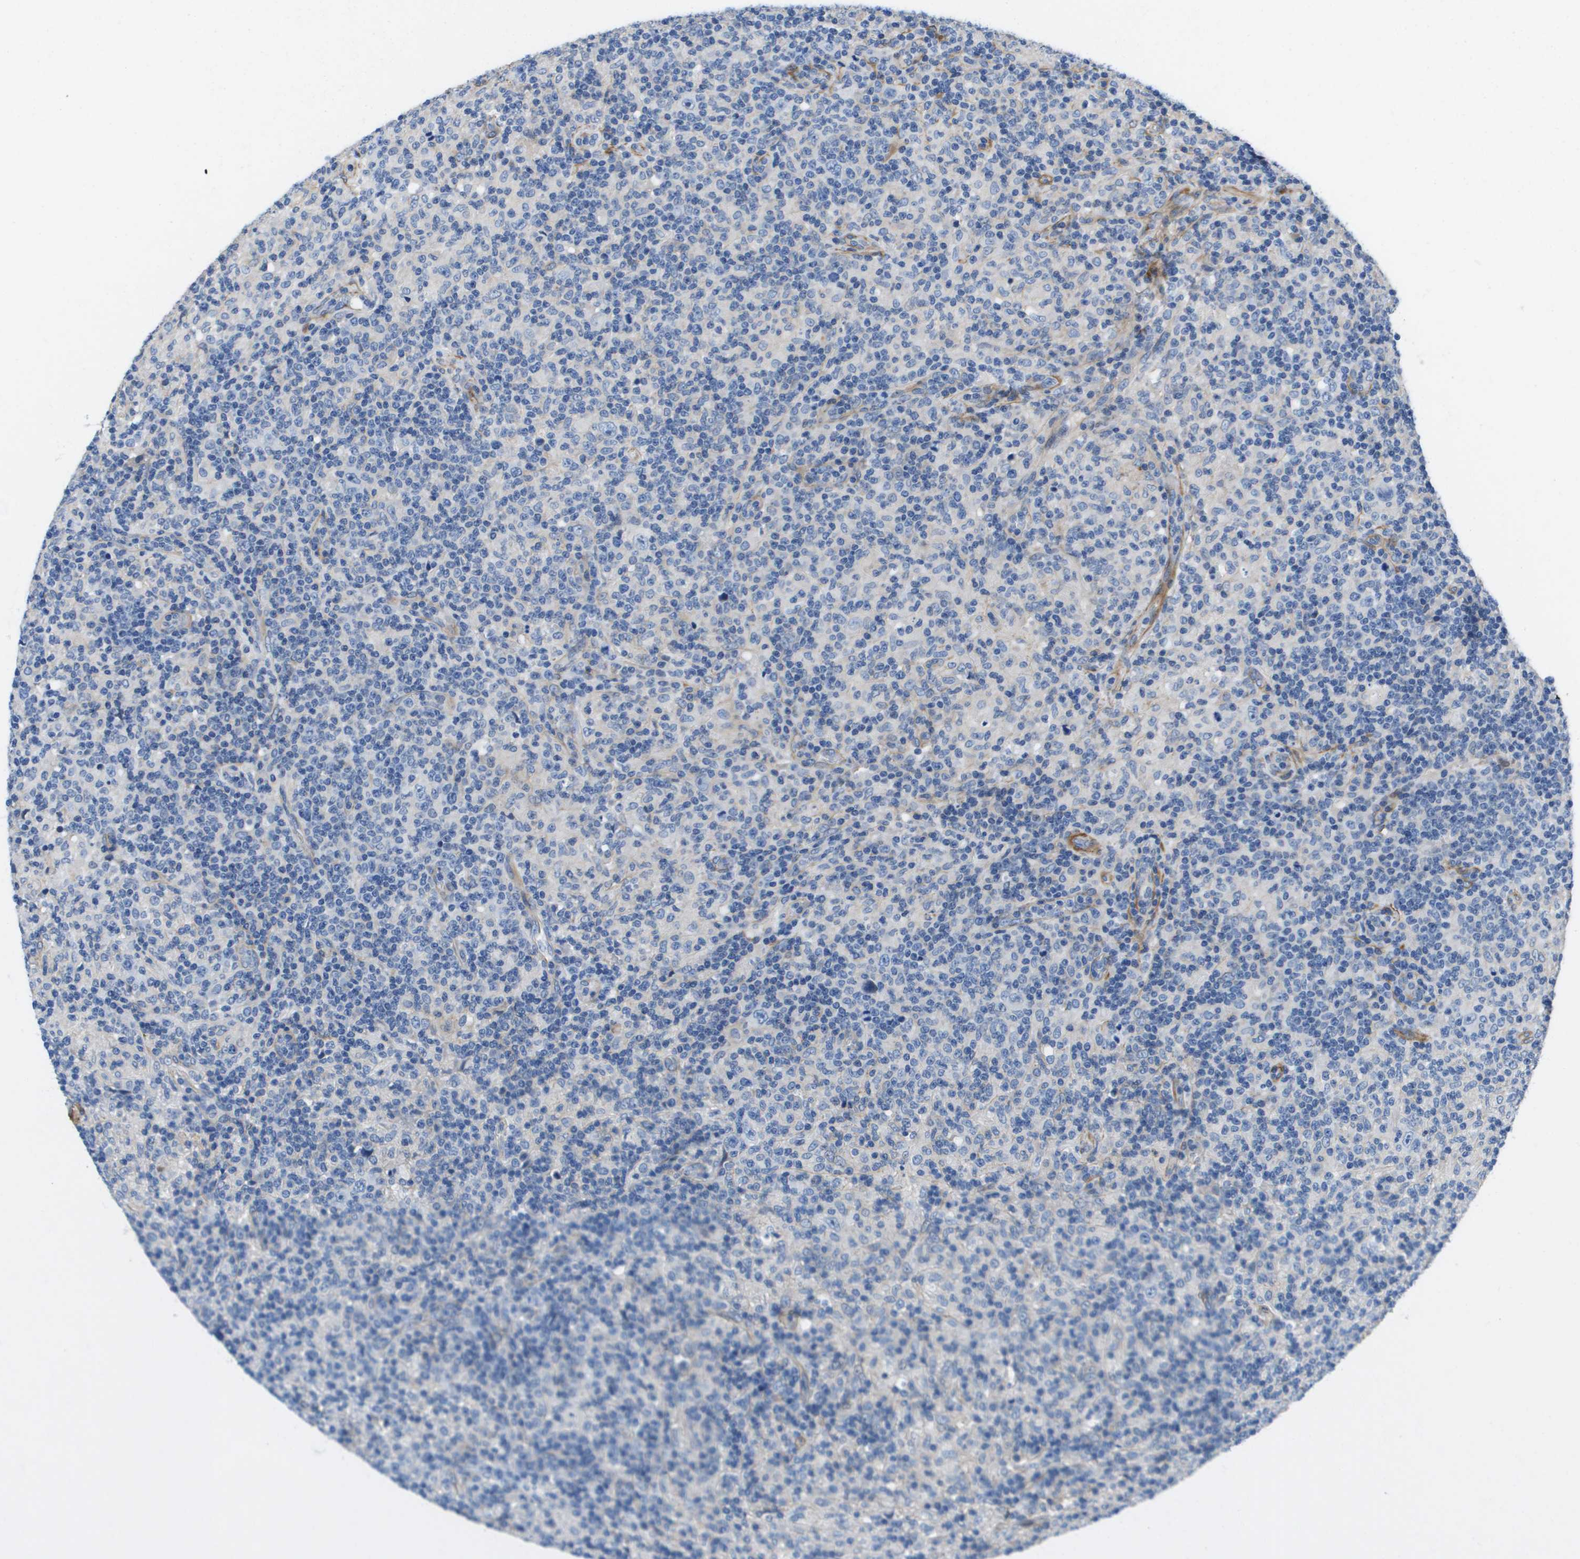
{"staining": {"intensity": "negative", "quantity": "none", "location": "none"}, "tissue": "lymphoma", "cell_type": "Tumor cells", "image_type": "cancer", "snomed": [{"axis": "morphology", "description": "Hodgkin's disease, NOS"}, {"axis": "topography", "description": "Lymph node"}], "caption": "A high-resolution photomicrograph shows immunohistochemistry staining of lymphoma, which shows no significant positivity in tumor cells.", "gene": "LPP", "patient": {"sex": "male", "age": 70}}